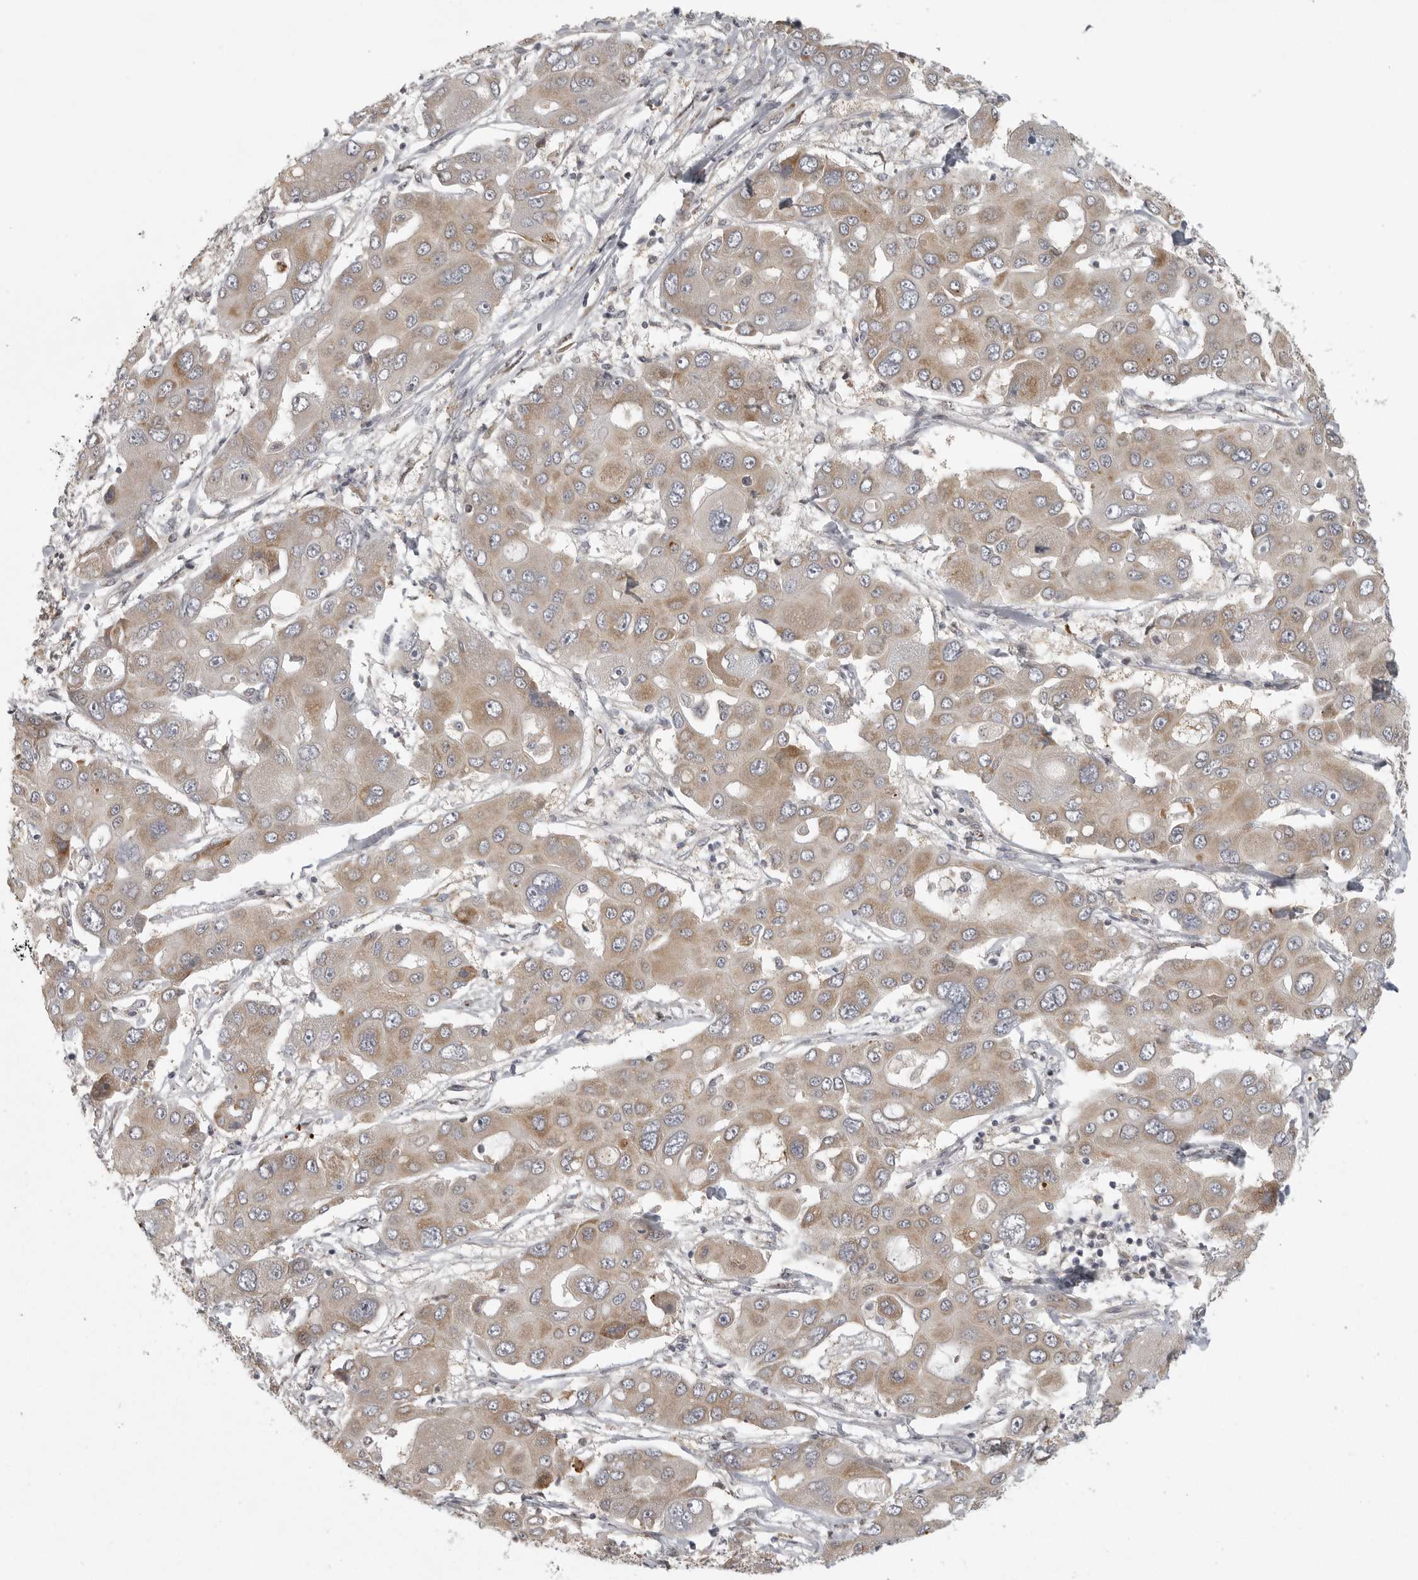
{"staining": {"intensity": "moderate", "quantity": ">75%", "location": "cytoplasmic/membranous"}, "tissue": "liver cancer", "cell_type": "Tumor cells", "image_type": "cancer", "snomed": [{"axis": "morphology", "description": "Cholangiocarcinoma"}, {"axis": "topography", "description": "Liver"}], "caption": "This is an image of immunohistochemistry staining of liver cancer (cholangiocarcinoma), which shows moderate staining in the cytoplasmic/membranous of tumor cells.", "gene": "POLE2", "patient": {"sex": "male", "age": 67}}